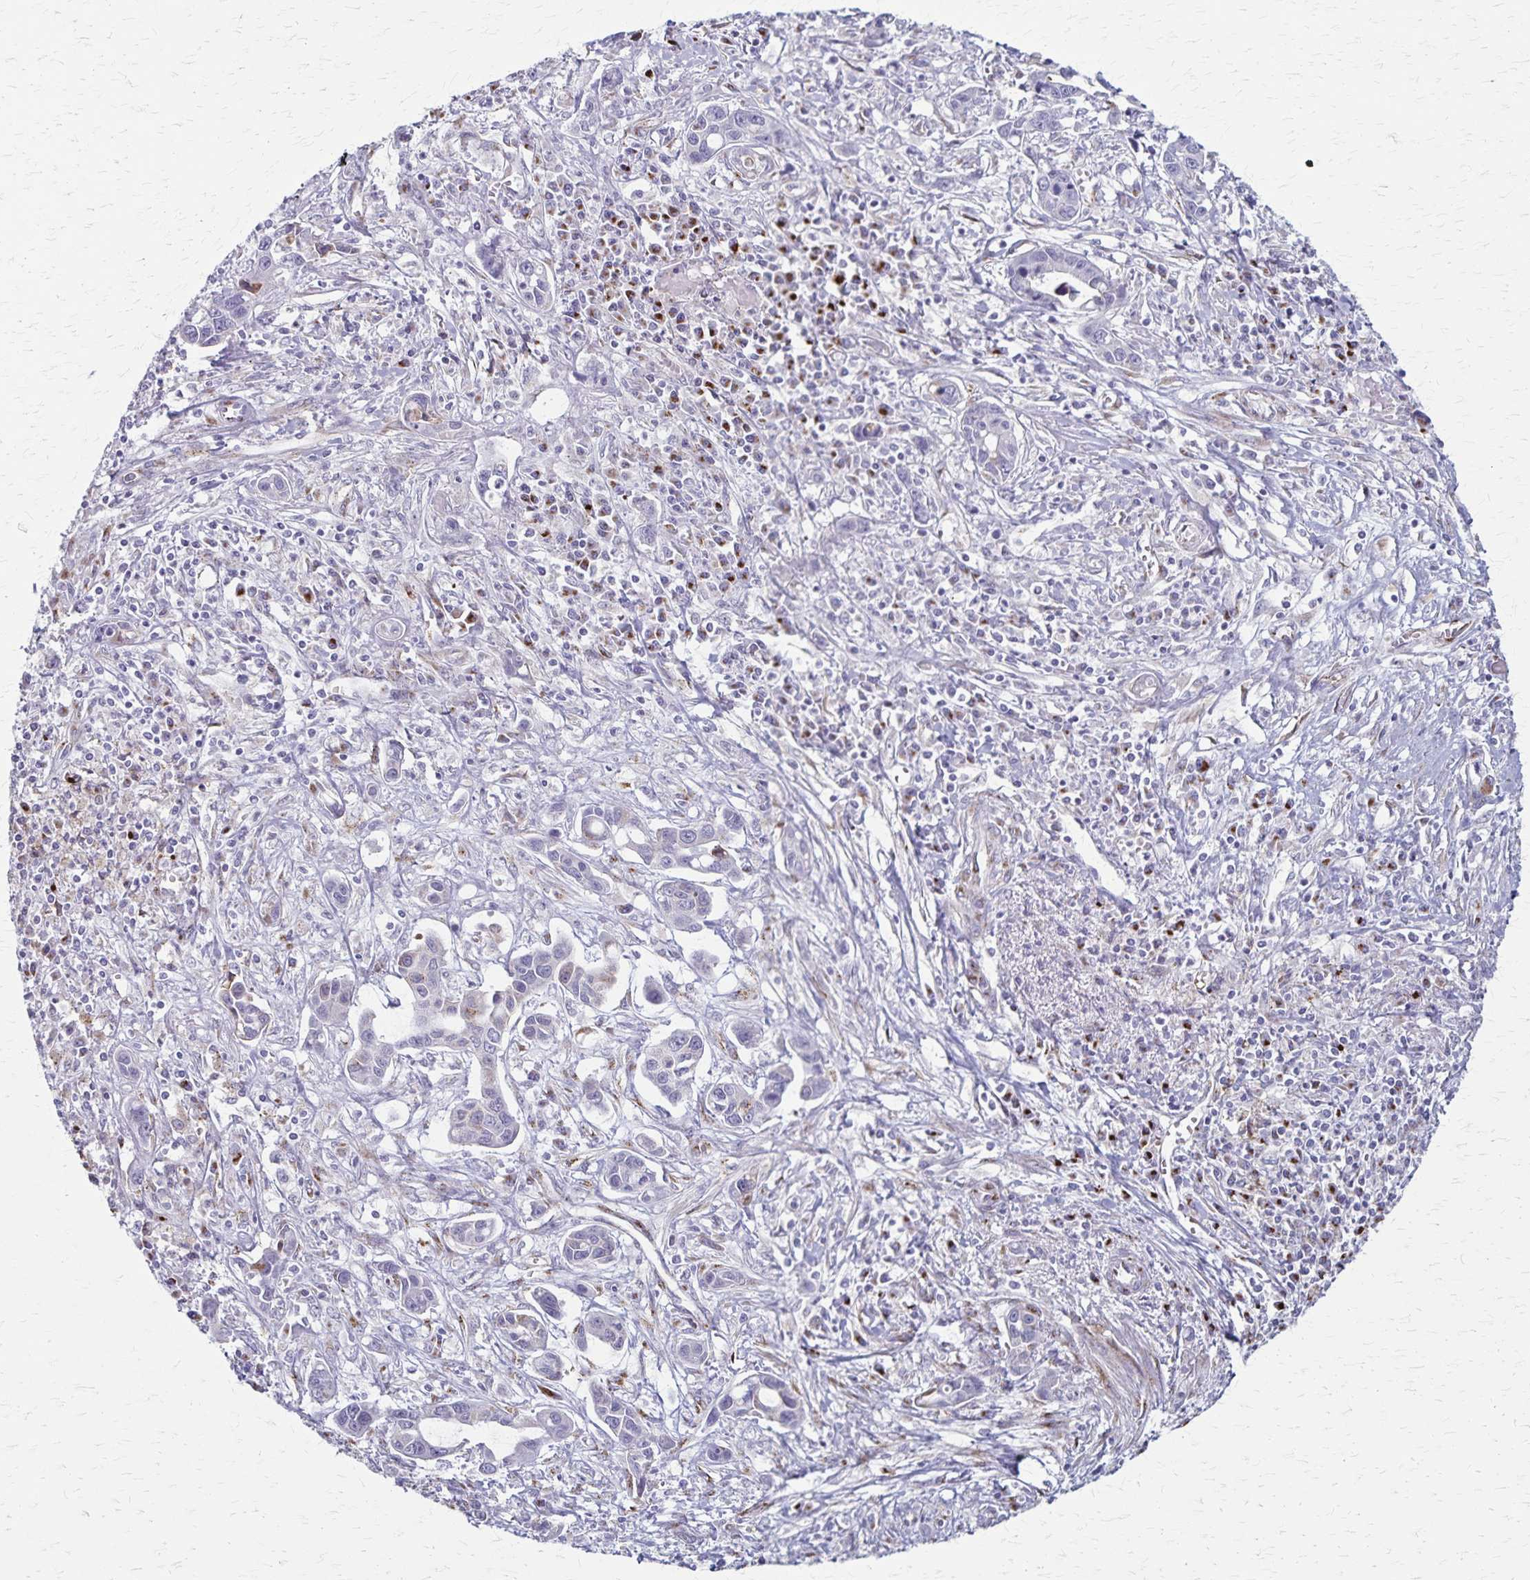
{"staining": {"intensity": "negative", "quantity": "none", "location": "none"}, "tissue": "liver cancer", "cell_type": "Tumor cells", "image_type": "cancer", "snomed": [{"axis": "morphology", "description": "Cholangiocarcinoma"}, {"axis": "topography", "description": "Liver"}], "caption": "This photomicrograph is of cholangiocarcinoma (liver) stained with immunohistochemistry (IHC) to label a protein in brown with the nuclei are counter-stained blue. There is no expression in tumor cells.", "gene": "MCFD2", "patient": {"sex": "male", "age": 58}}